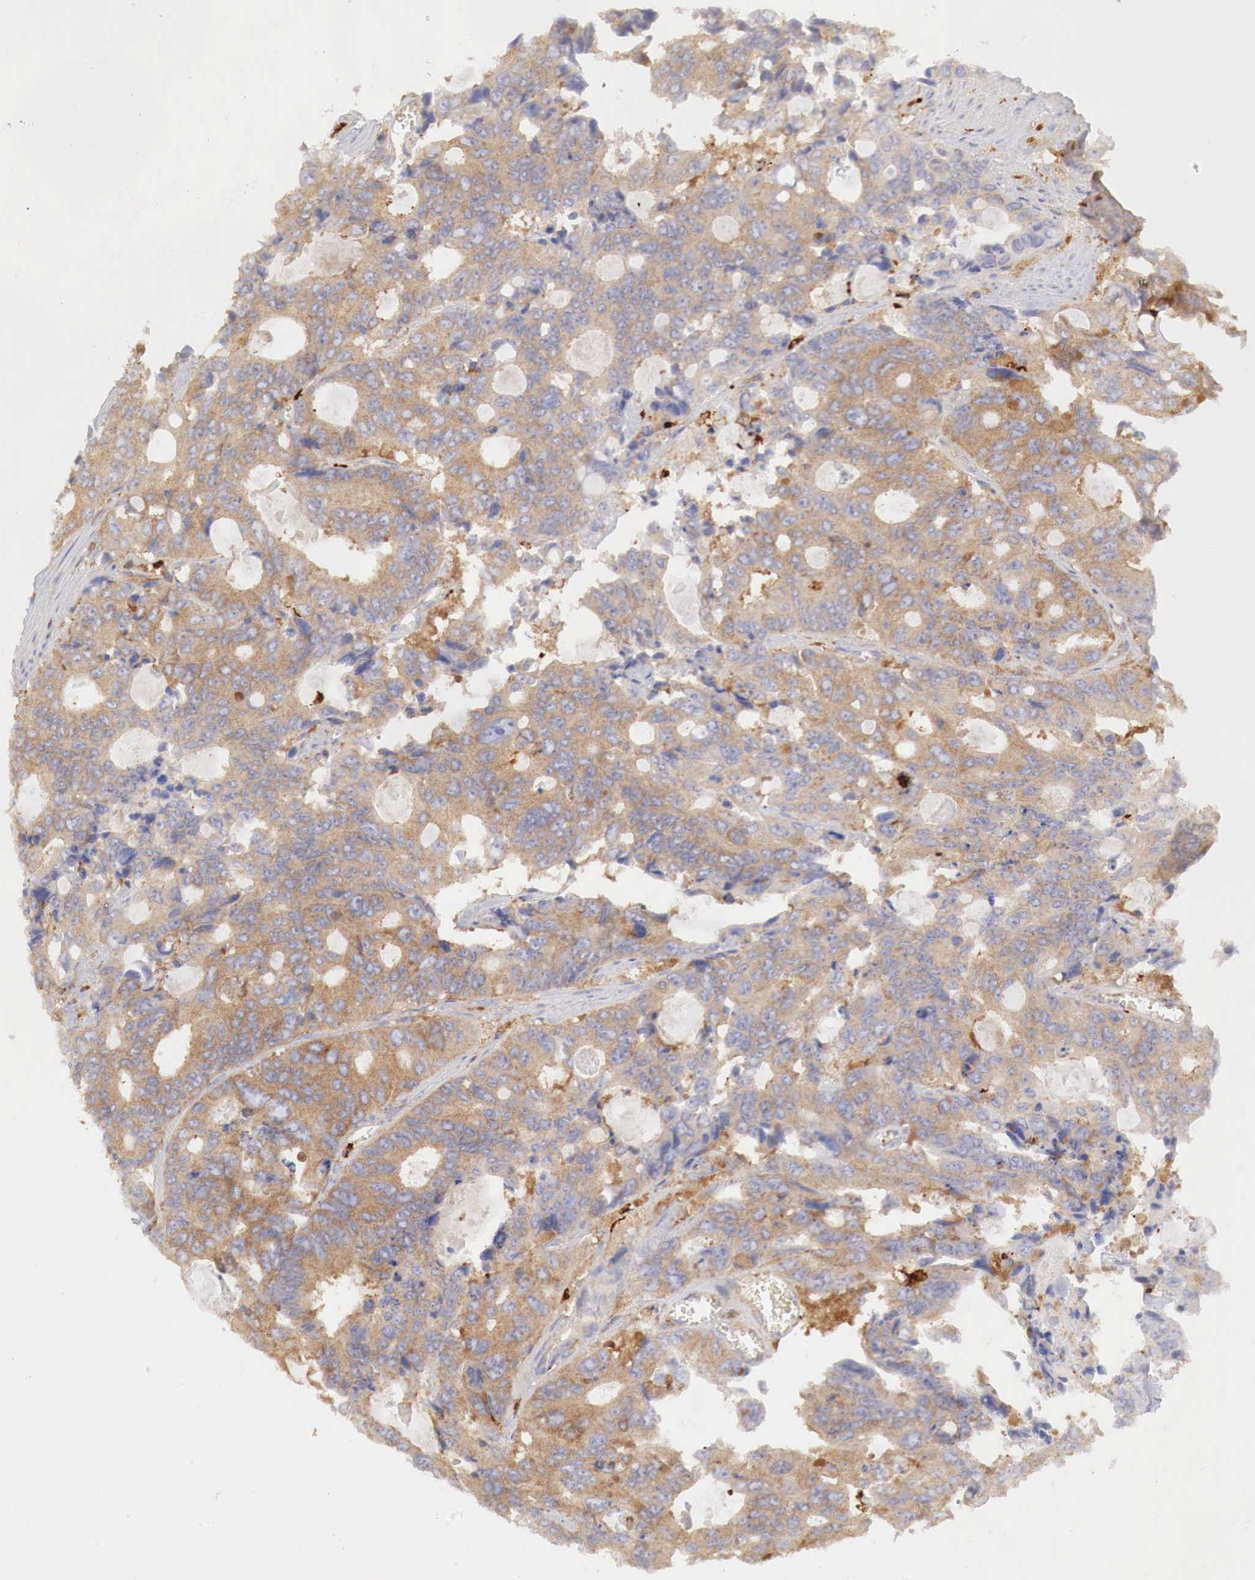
{"staining": {"intensity": "weak", "quantity": "25%-75%", "location": "cytoplasmic/membranous"}, "tissue": "colorectal cancer", "cell_type": "Tumor cells", "image_type": "cancer", "snomed": [{"axis": "morphology", "description": "Adenocarcinoma, NOS"}, {"axis": "topography", "description": "Rectum"}], "caption": "Immunohistochemistry (IHC) image of human adenocarcinoma (colorectal) stained for a protein (brown), which exhibits low levels of weak cytoplasmic/membranous staining in about 25%-75% of tumor cells.", "gene": "G6PD", "patient": {"sex": "male", "age": 76}}